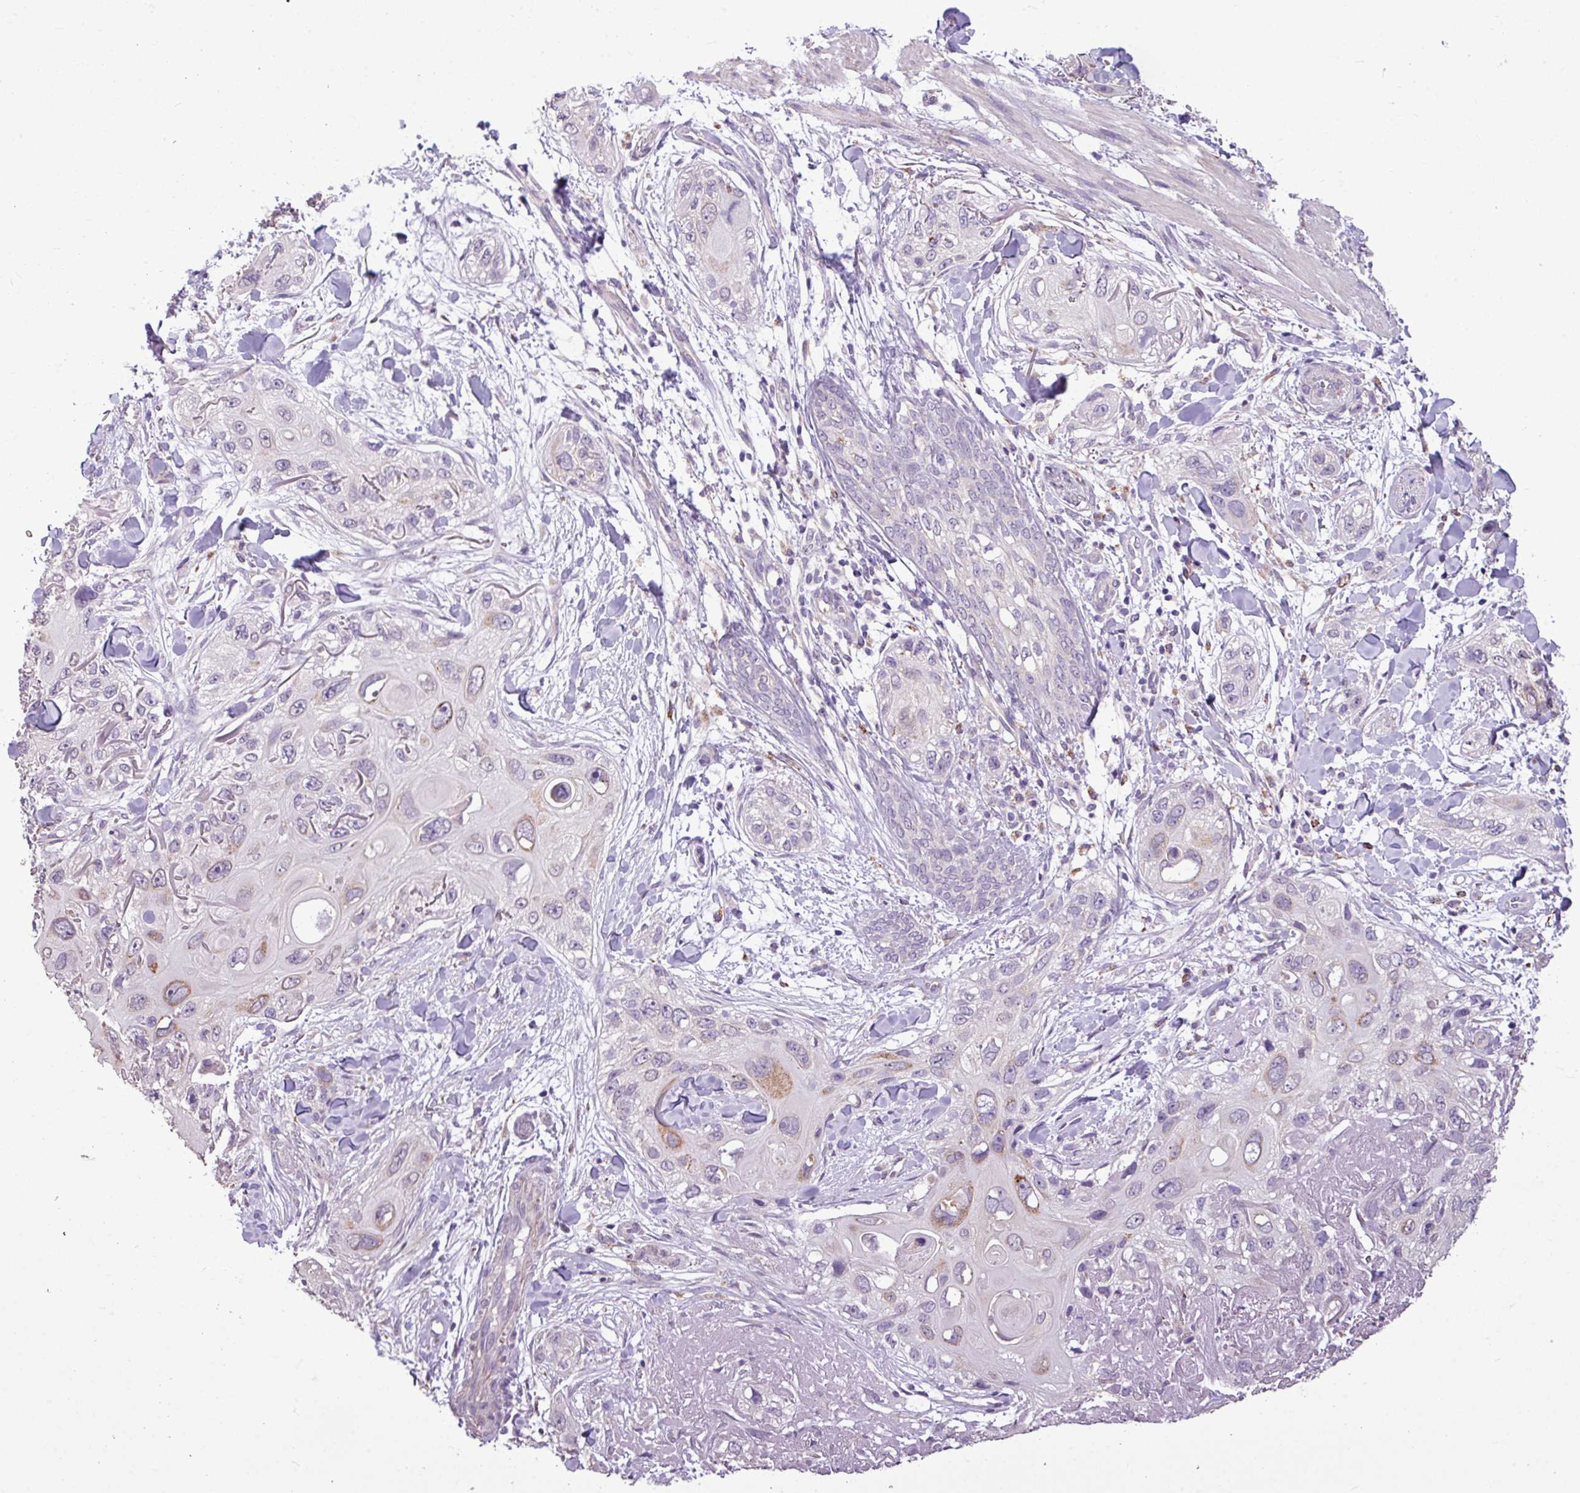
{"staining": {"intensity": "moderate", "quantity": "<25%", "location": "cytoplasmic/membranous"}, "tissue": "skin cancer", "cell_type": "Tumor cells", "image_type": "cancer", "snomed": [{"axis": "morphology", "description": "Normal tissue, NOS"}, {"axis": "morphology", "description": "Squamous cell carcinoma, NOS"}, {"axis": "topography", "description": "Skin"}], "caption": "Immunohistochemical staining of skin squamous cell carcinoma exhibits moderate cytoplasmic/membranous protein positivity in approximately <25% of tumor cells.", "gene": "ALDH2", "patient": {"sex": "male", "age": 72}}